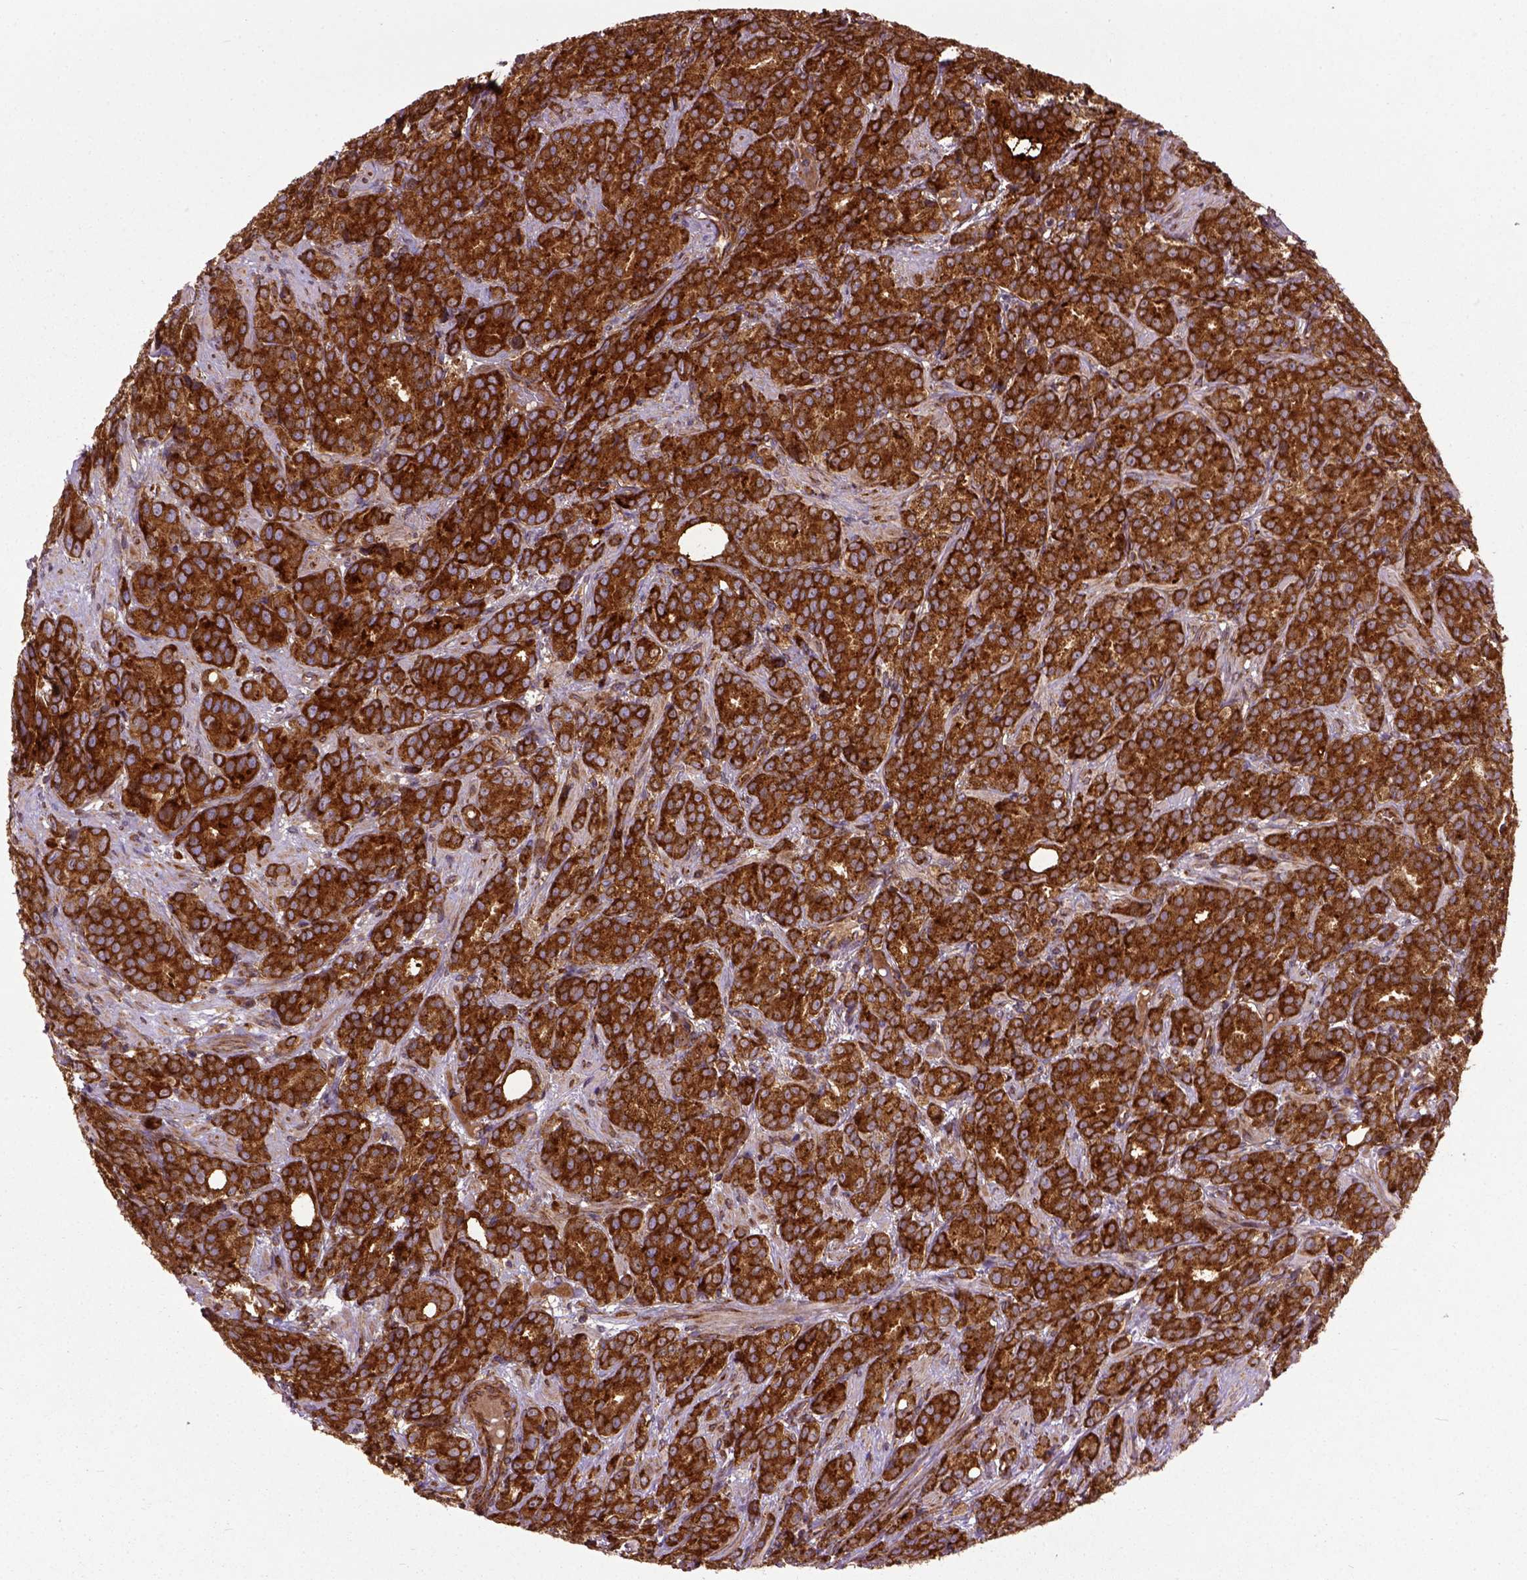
{"staining": {"intensity": "strong", "quantity": ">75%", "location": "cytoplasmic/membranous"}, "tissue": "prostate cancer", "cell_type": "Tumor cells", "image_type": "cancer", "snomed": [{"axis": "morphology", "description": "Adenocarcinoma, High grade"}, {"axis": "topography", "description": "Prostate"}], "caption": "This image shows IHC staining of prostate cancer (high-grade adenocarcinoma), with high strong cytoplasmic/membranous positivity in approximately >75% of tumor cells.", "gene": "CAPRIN1", "patient": {"sex": "male", "age": 90}}